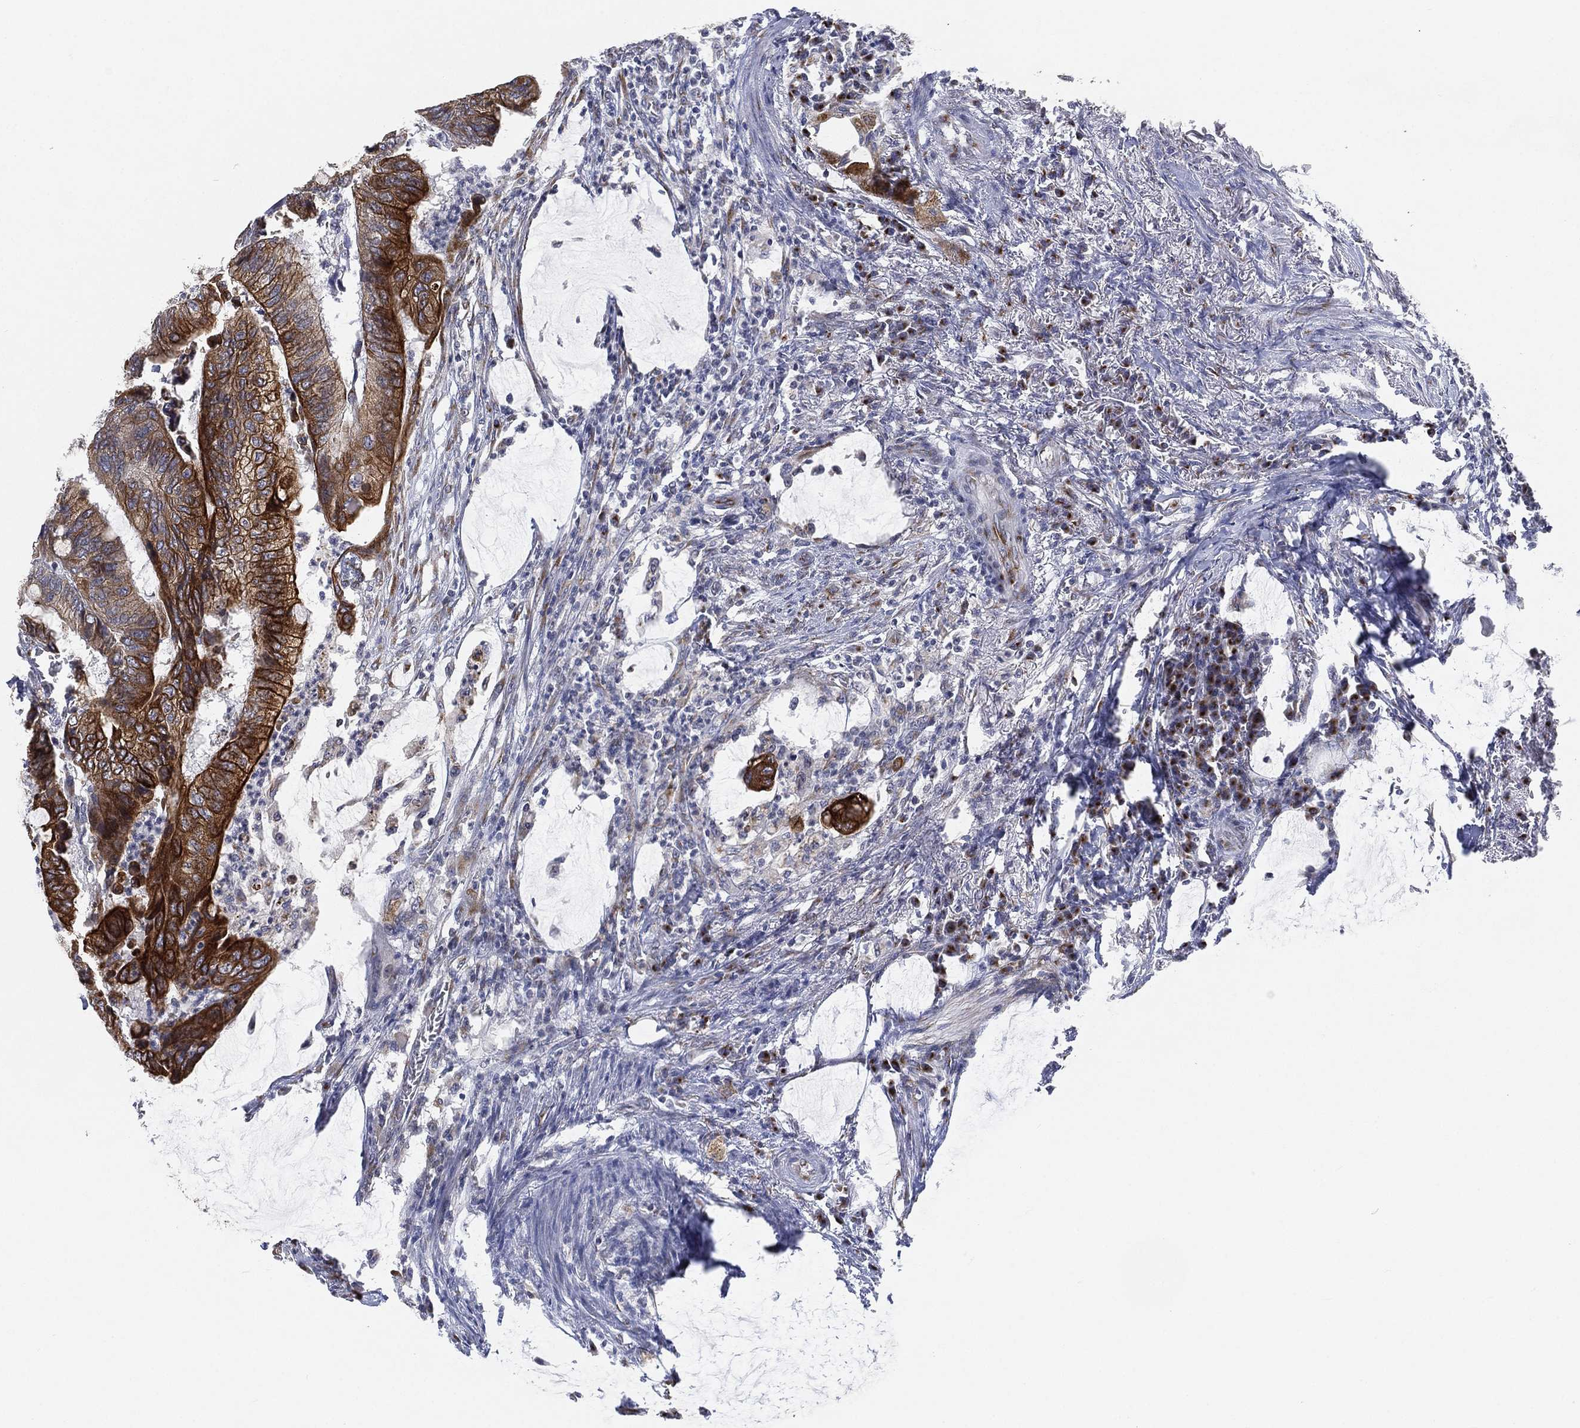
{"staining": {"intensity": "strong", "quantity": ">75%", "location": "cytoplasmic/membranous"}, "tissue": "colorectal cancer", "cell_type": "Tumor cells", "image_type": "cancer", "snomed": [{"axis": "morphology", "description": "Normal tissue, NOS"}, {"axis": "morphology", "description": "Adenocarcinoma, NOS"}, {"axis": "topography", "description": "Rectum"}, {"axis": "topography", "description": "Peripheral nerve tissue"}], "caption": "A high amount of strong cytoplasmic/membranous positivity is seen in approximately >75% of tumor cells in colorectal cancer (adenocarcinoma) tissue. (Brightfield microscopy of DAB IHC at high magnification).", "gene": "TICAM1", "patient": {"sex": "male", "age": 92}}